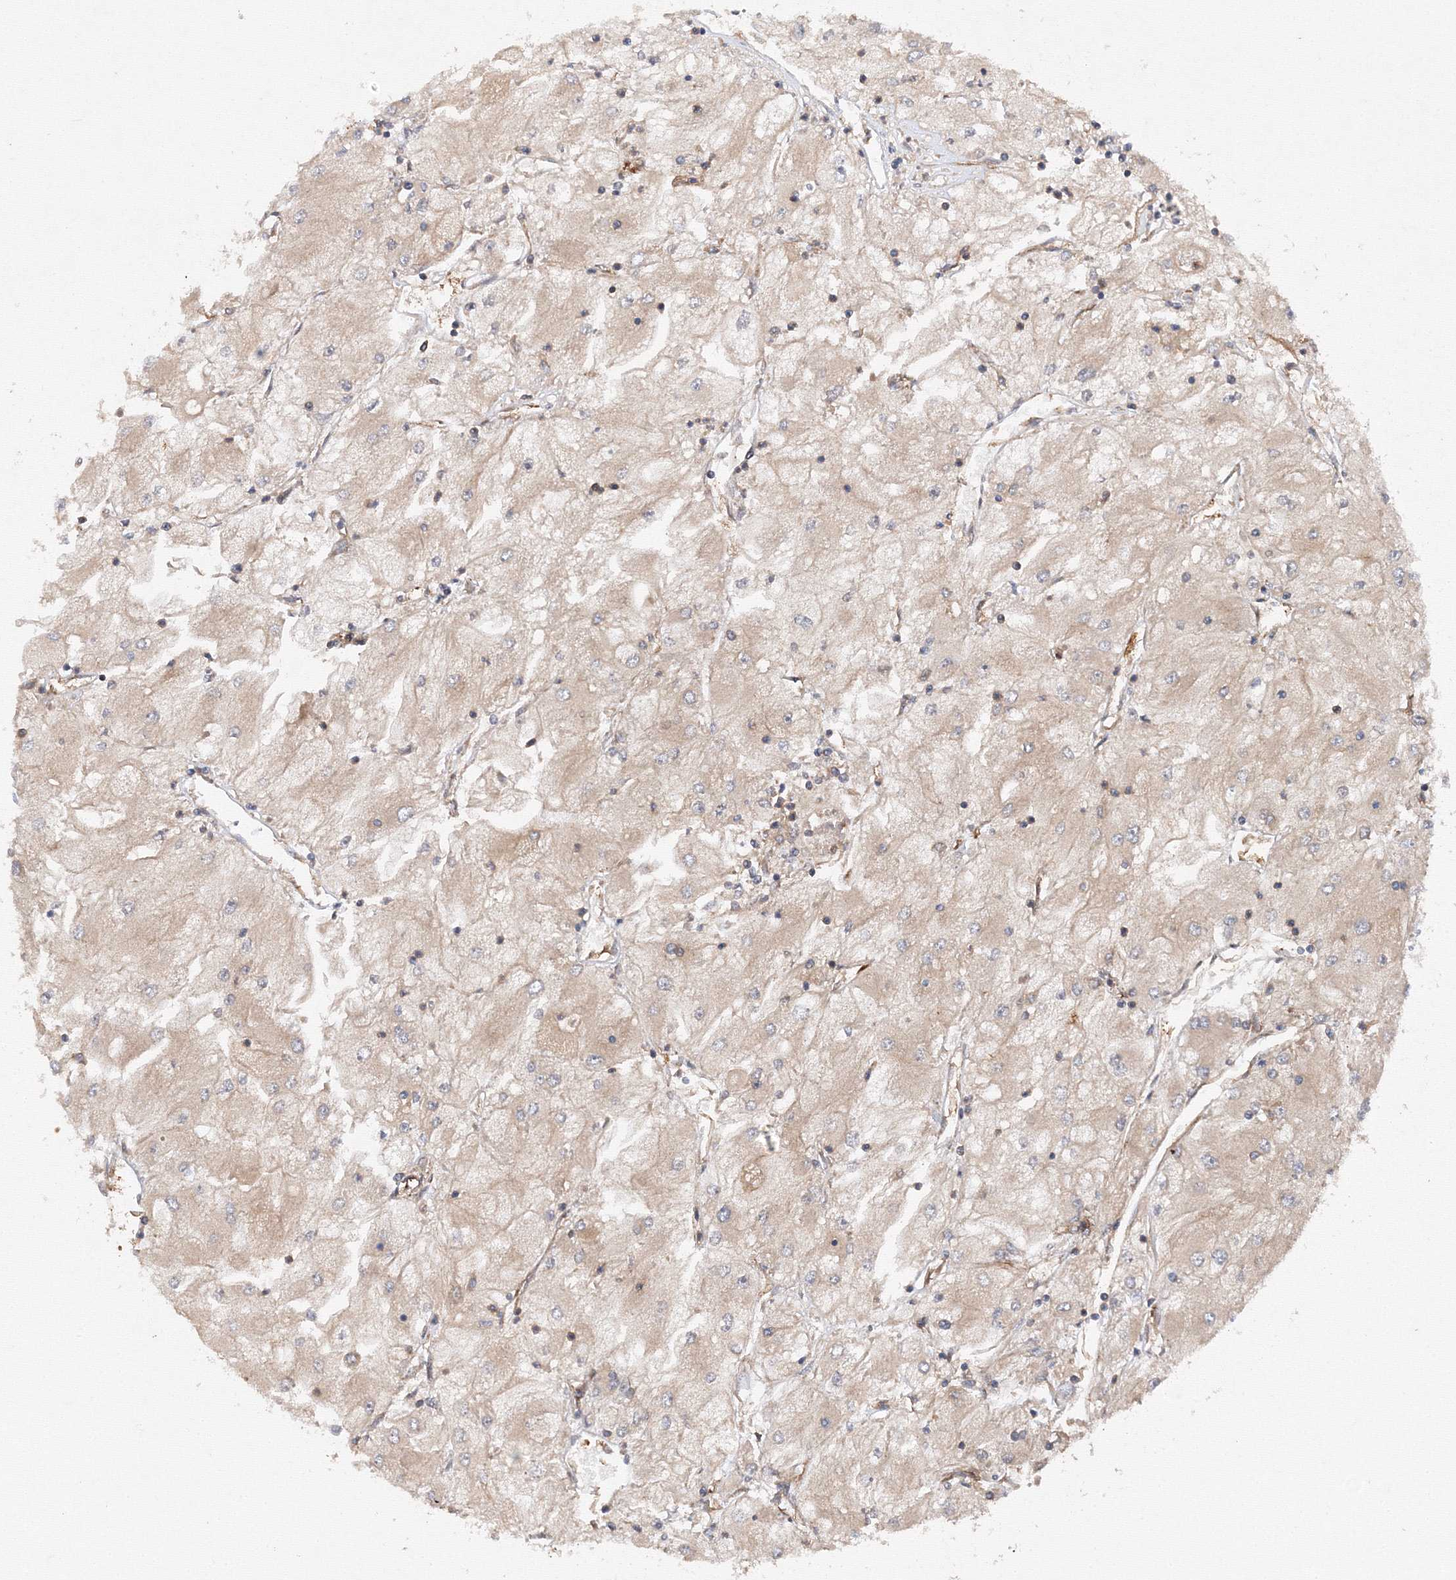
{"staining": {"intensity": "weak", "quantity": "<25%", "location": "cytoplasmic/membranous"}, "tissue": "renal cancer", "cell_type": "Tumor cells", "image_type": "cancer", "snomed": [{"axis": "morphology", "description": "Adenocarcinoma, NOS"}, {"axis": "topography", "description": "Kidney"}], "caption": "This is an immunohistochemistry (IHC) image of human renal cancer (adenocarcinoma). There is no expression in tumor cells.", "gene": "DCTD", "patient": {"sex": "male", "age": 80}}